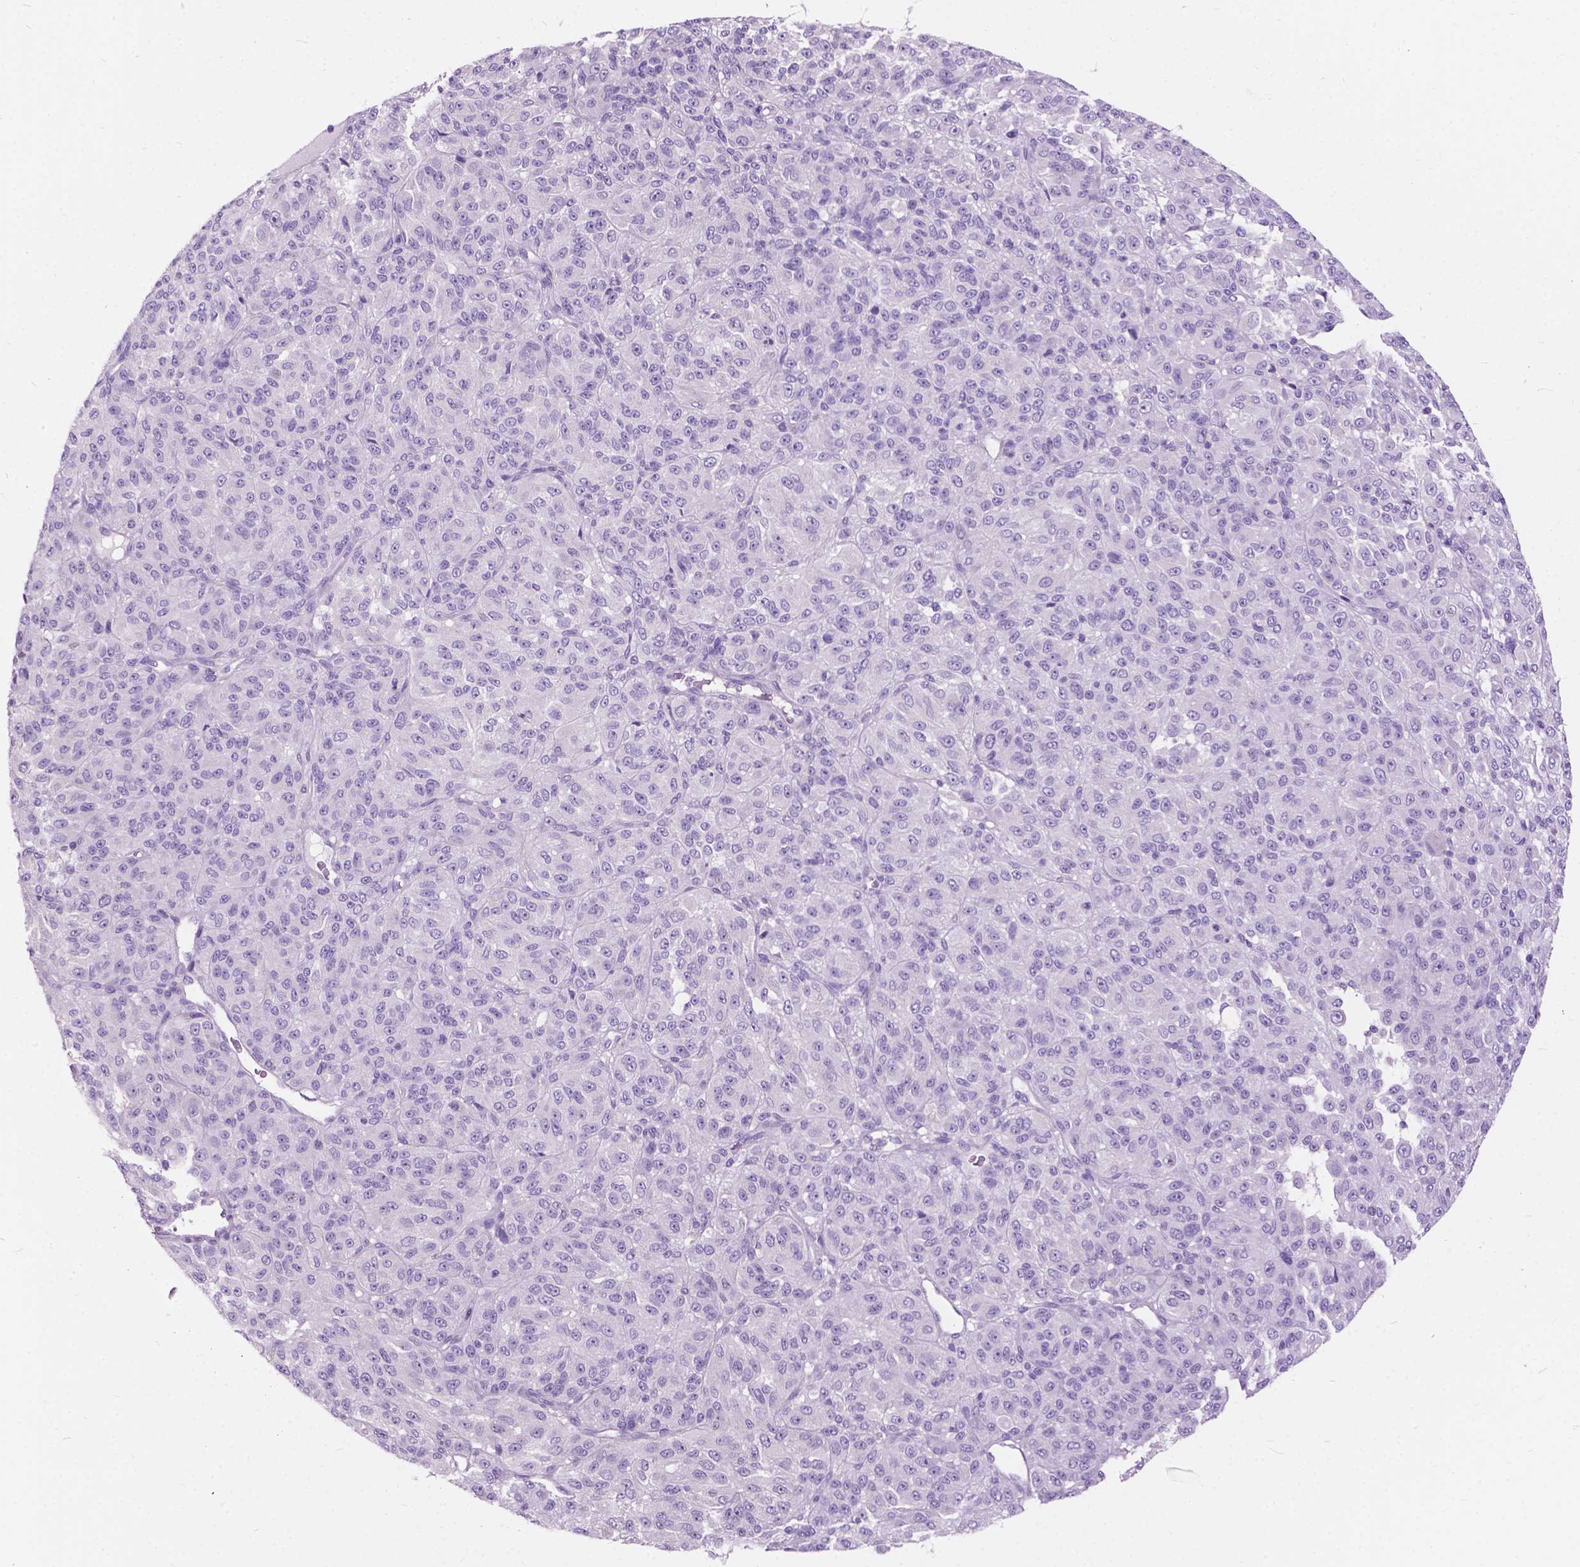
{"staining": {"intensity": "negative", "quantity": "none", "location": "none"}, "tissue": "melanoma", "cell_type": "Tumor cells", "image_type": "cancer", "snomed": [{"axis": "morphology", "description": "Malignant melanoma, Metastatic site"}, {"axis": "topography", "description": "Brain"}], "caption": "A high-resolution photomicrograph shows IHC staining of melanoma, which reveals no significant staining in tumor cells.", "gene": "PRR35", "patient": {"sex": "female", "age": 56}}